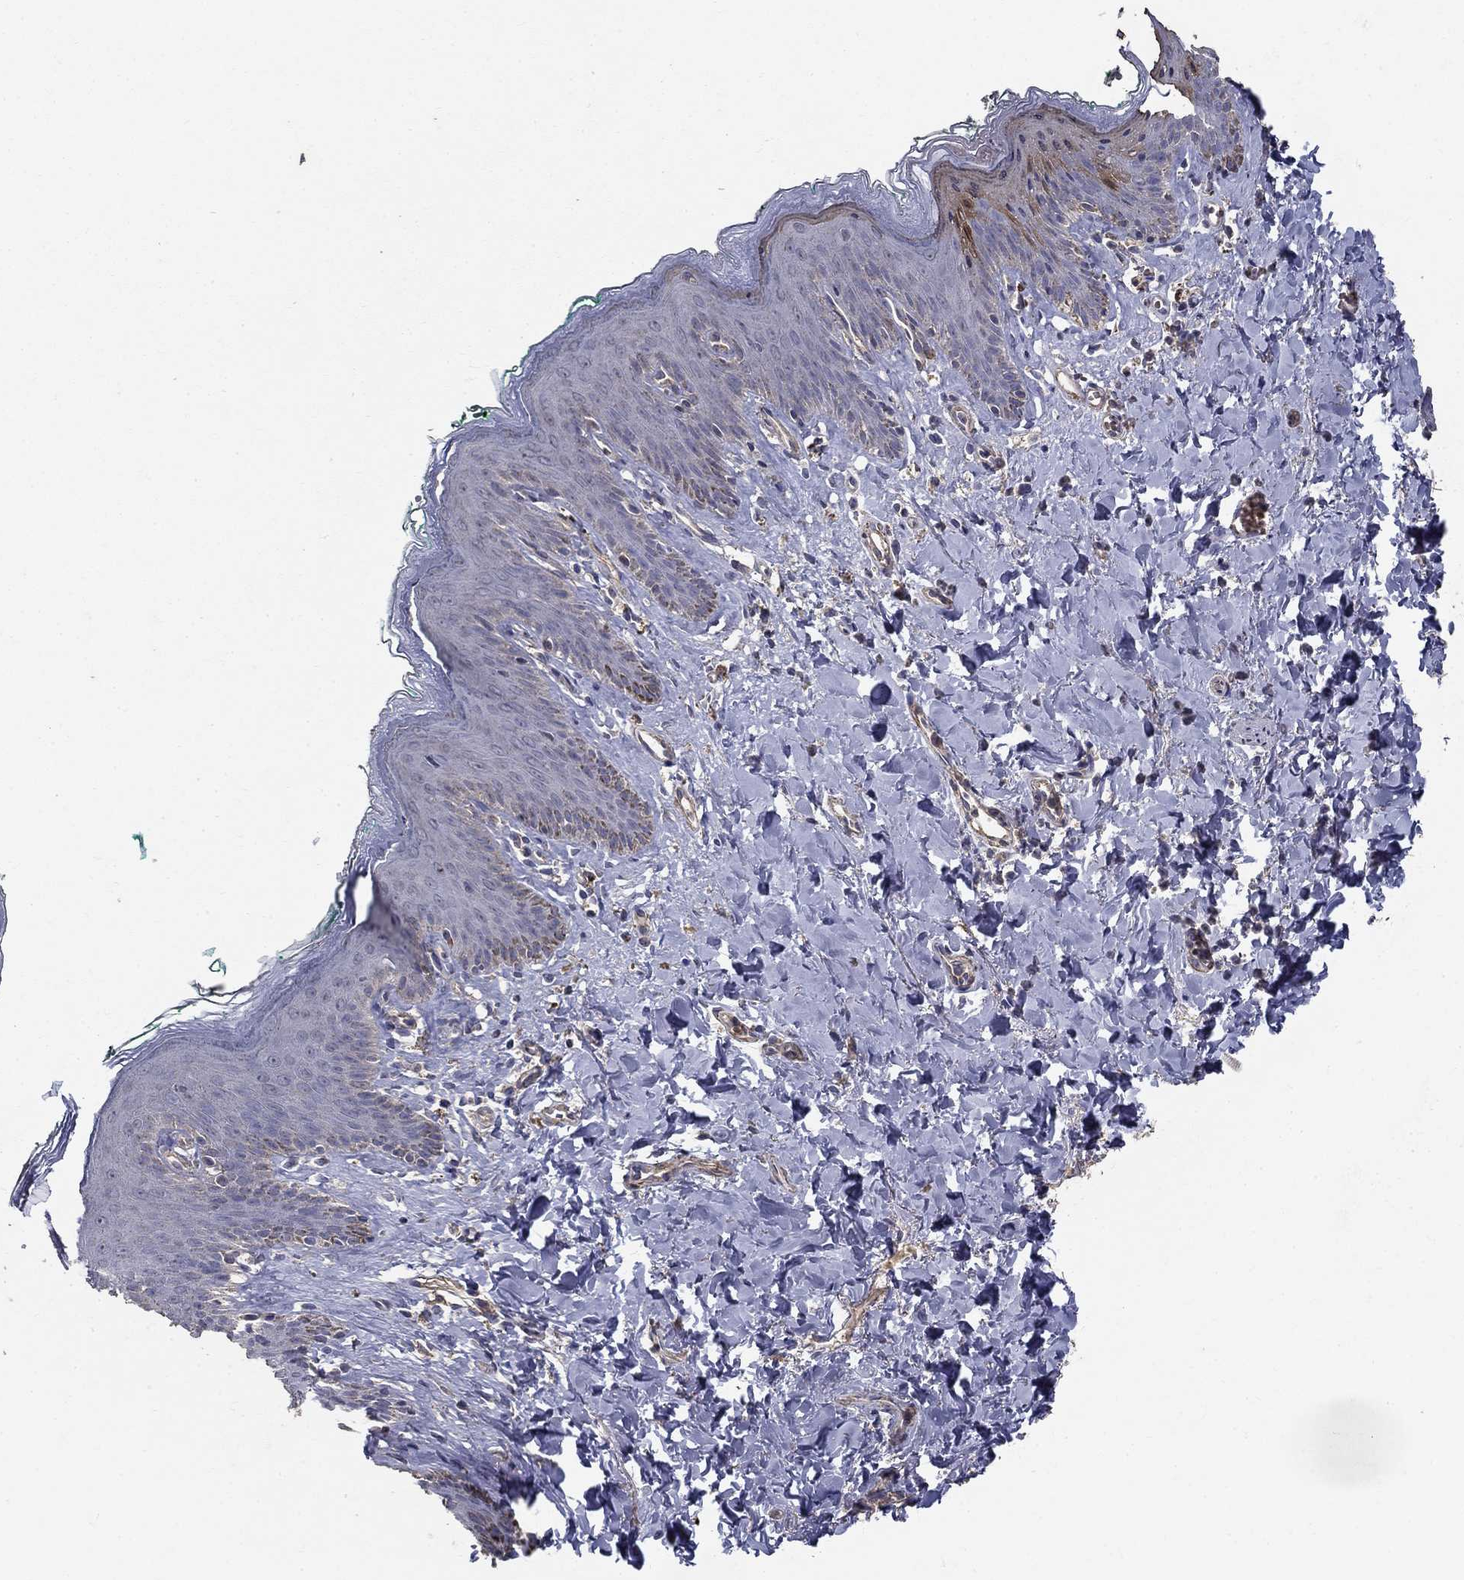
{"staining": {"intensity": "strong", "quantity": "<25%", "location": "cytoplasmic/membranous"}, "tissue": "skin", "cell_type": "Epidermal cells", "image_type": "normal", "snomed": [{"axis": "morphology", "description": "Normal tissue, NOS"}, {"axis": "topography", "description": "Vulva"}], "caption": "This is a histology image of immunohistochemistry staining of benign skin, which shows strong staining in the cytoplasmic/membranous of epidermal cells.", "gene": "MPP2", "patient": {"sex": "female", "age": 66}}